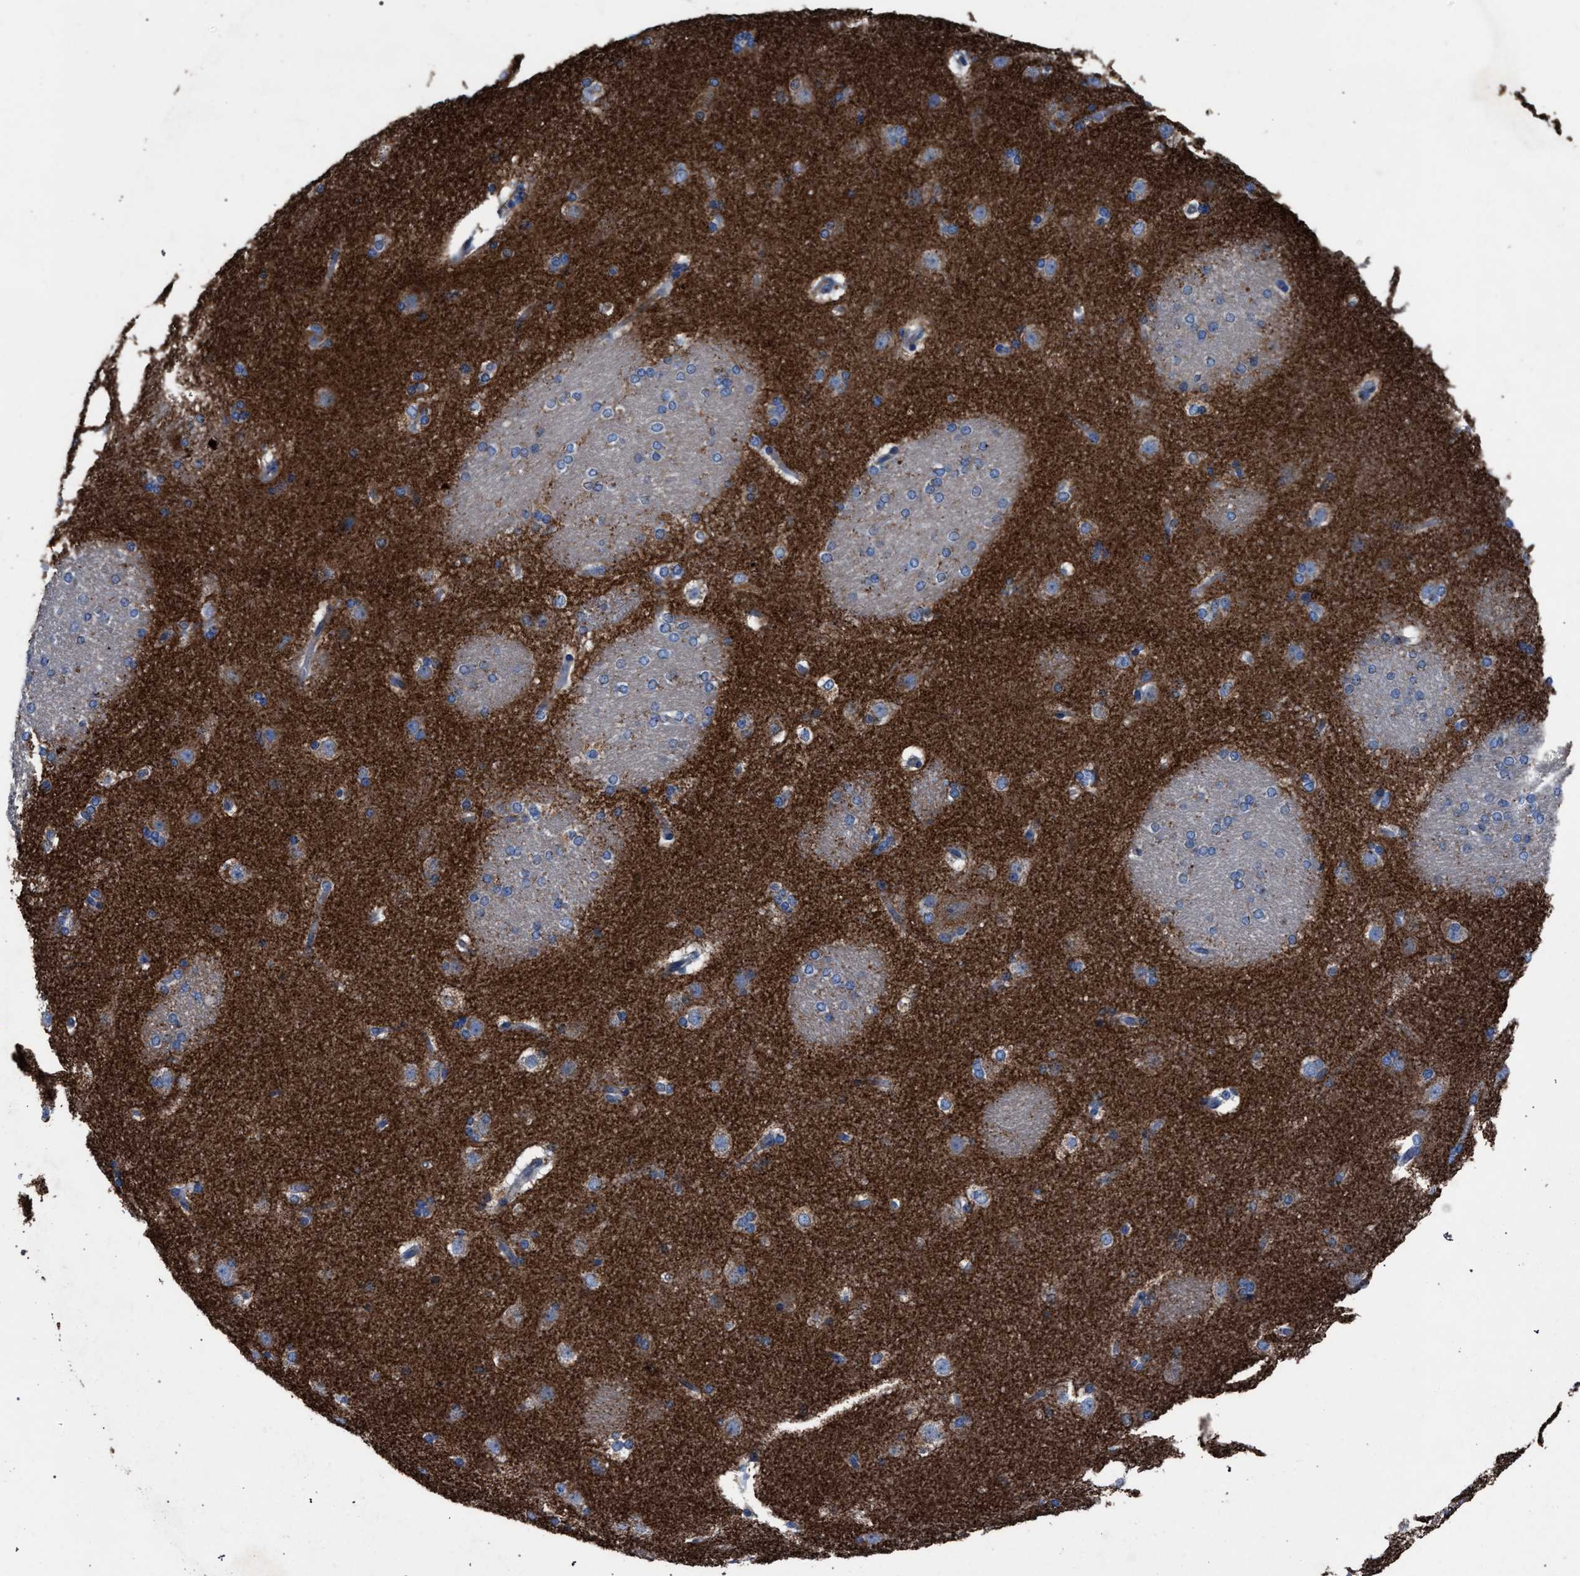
{"staining": {"intensity": "moderate", "quantity": "<25%", "location": "cytoplasmic/membranous"}, "tissue": "caudate", "cell_type": "Glial cells", "image_type": "normal", "snomed": [{"axis": "morphology", "description": "Normal tissue, NOS"}, {"axis": "topography", "description": "Lateral ventricle wall"}], "caption": "Normal caudate displays moderate cytoplasmic/membranous staining in approximately <25% of glial cells (DAB (3,3'-diaminobenzidine) IHC with brightfield microscopy, high magnification)..", "gene": "ATP6V0A1", "patient": {"sex": "female", "age": 19}}